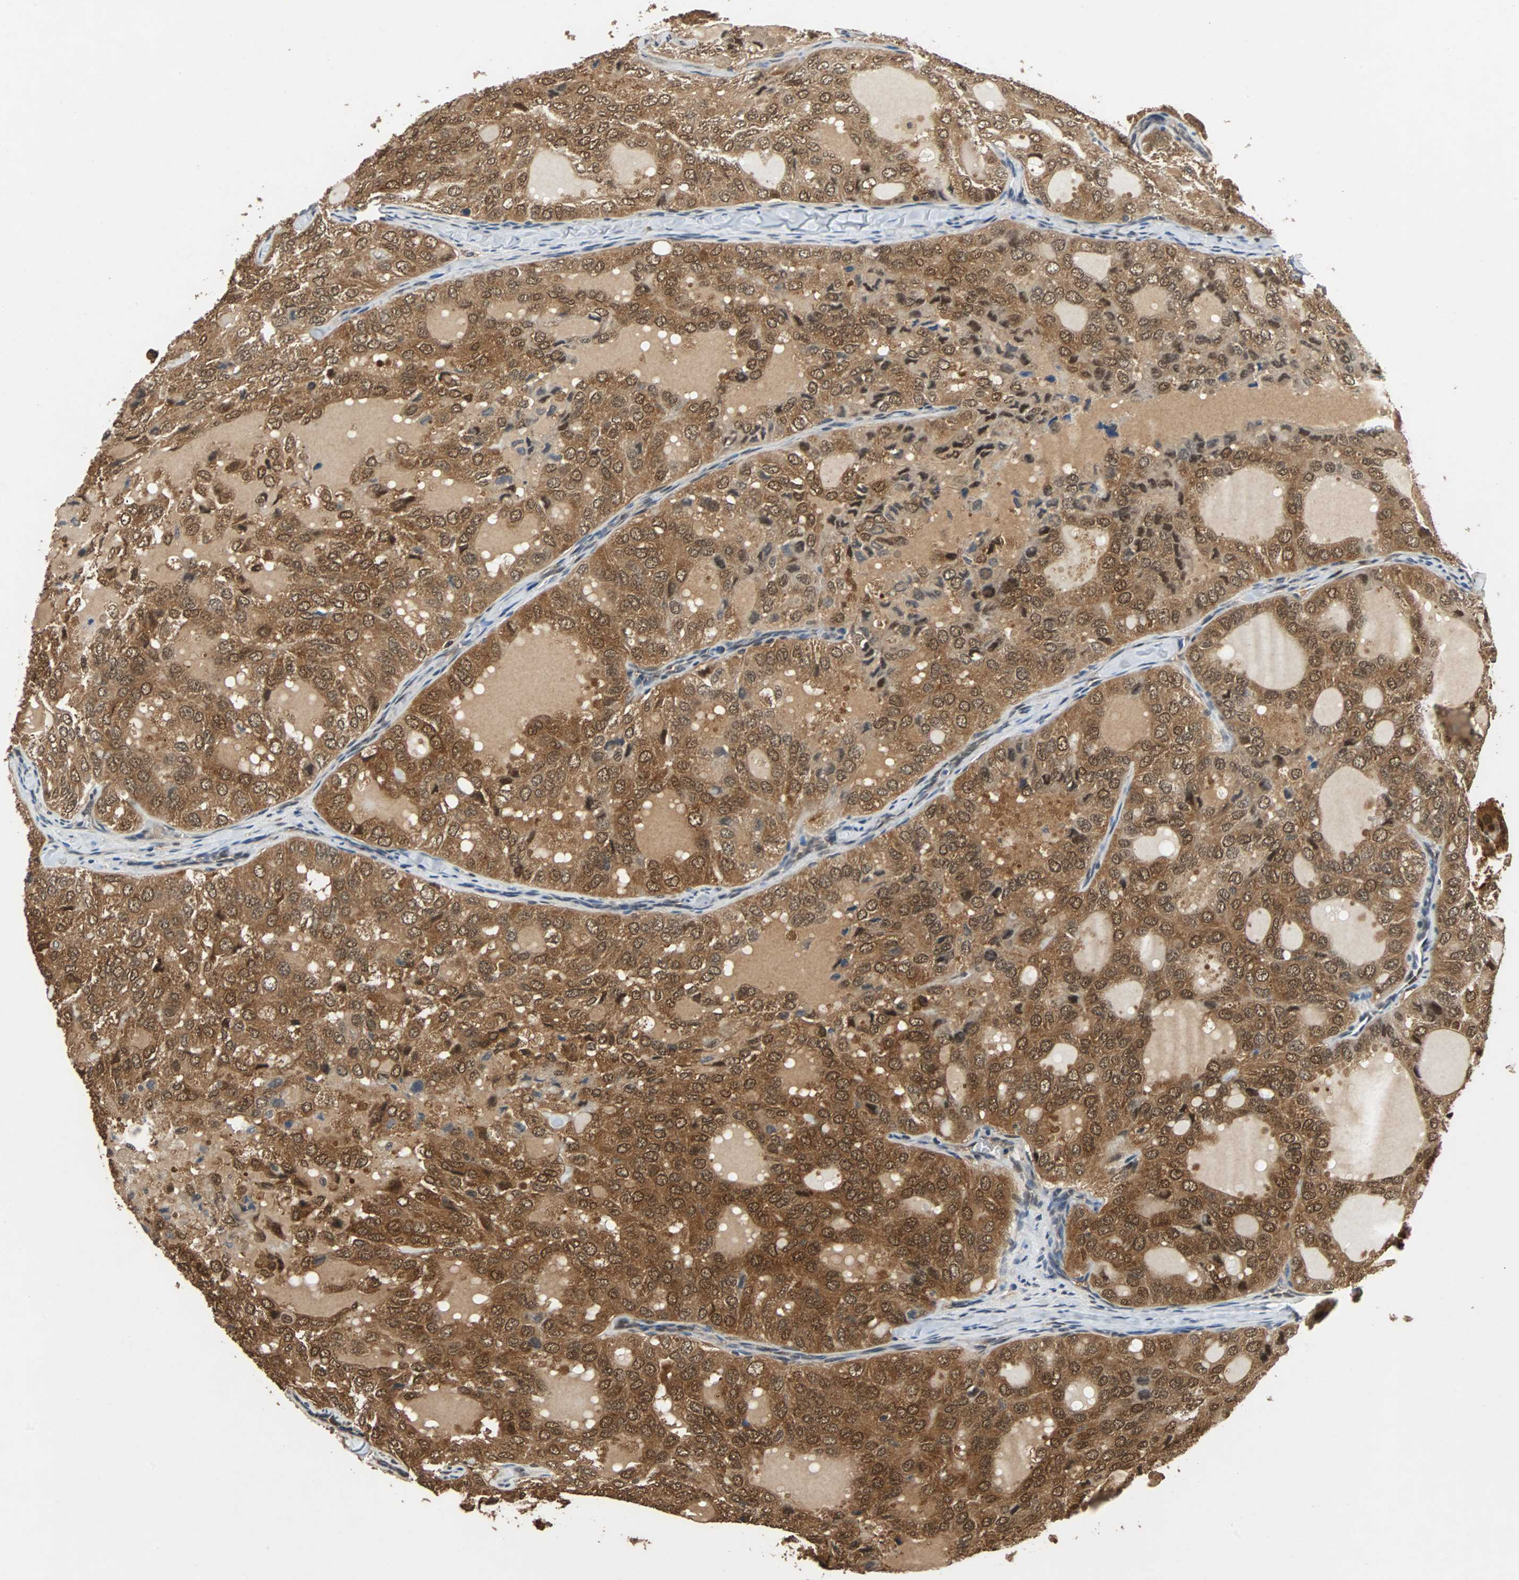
{"staining": {"intensity": "strong", "quantity": ">75%", "location": "cytoplasmic/membranous,nuclear"}, "tissue": "thyroid cancer", "cell_type": "Tumor cells", "image_type": "cancer", "snomed": [{"axis": "morphology", "description": "Follicular adenoma carcinoma, NOS"}, {"axis": "topography", "description": "Thyroid gland"}], "caption": "A high-resolution photomicrograph shows immunohistochemistry staining of thyroid cancer, which displays strong cytoplasmic/membranous and nuclear expression in approximately >75% of tumor cells.", "gene": "PRDX6", "patient": {"sex": "male", "age": 75}}